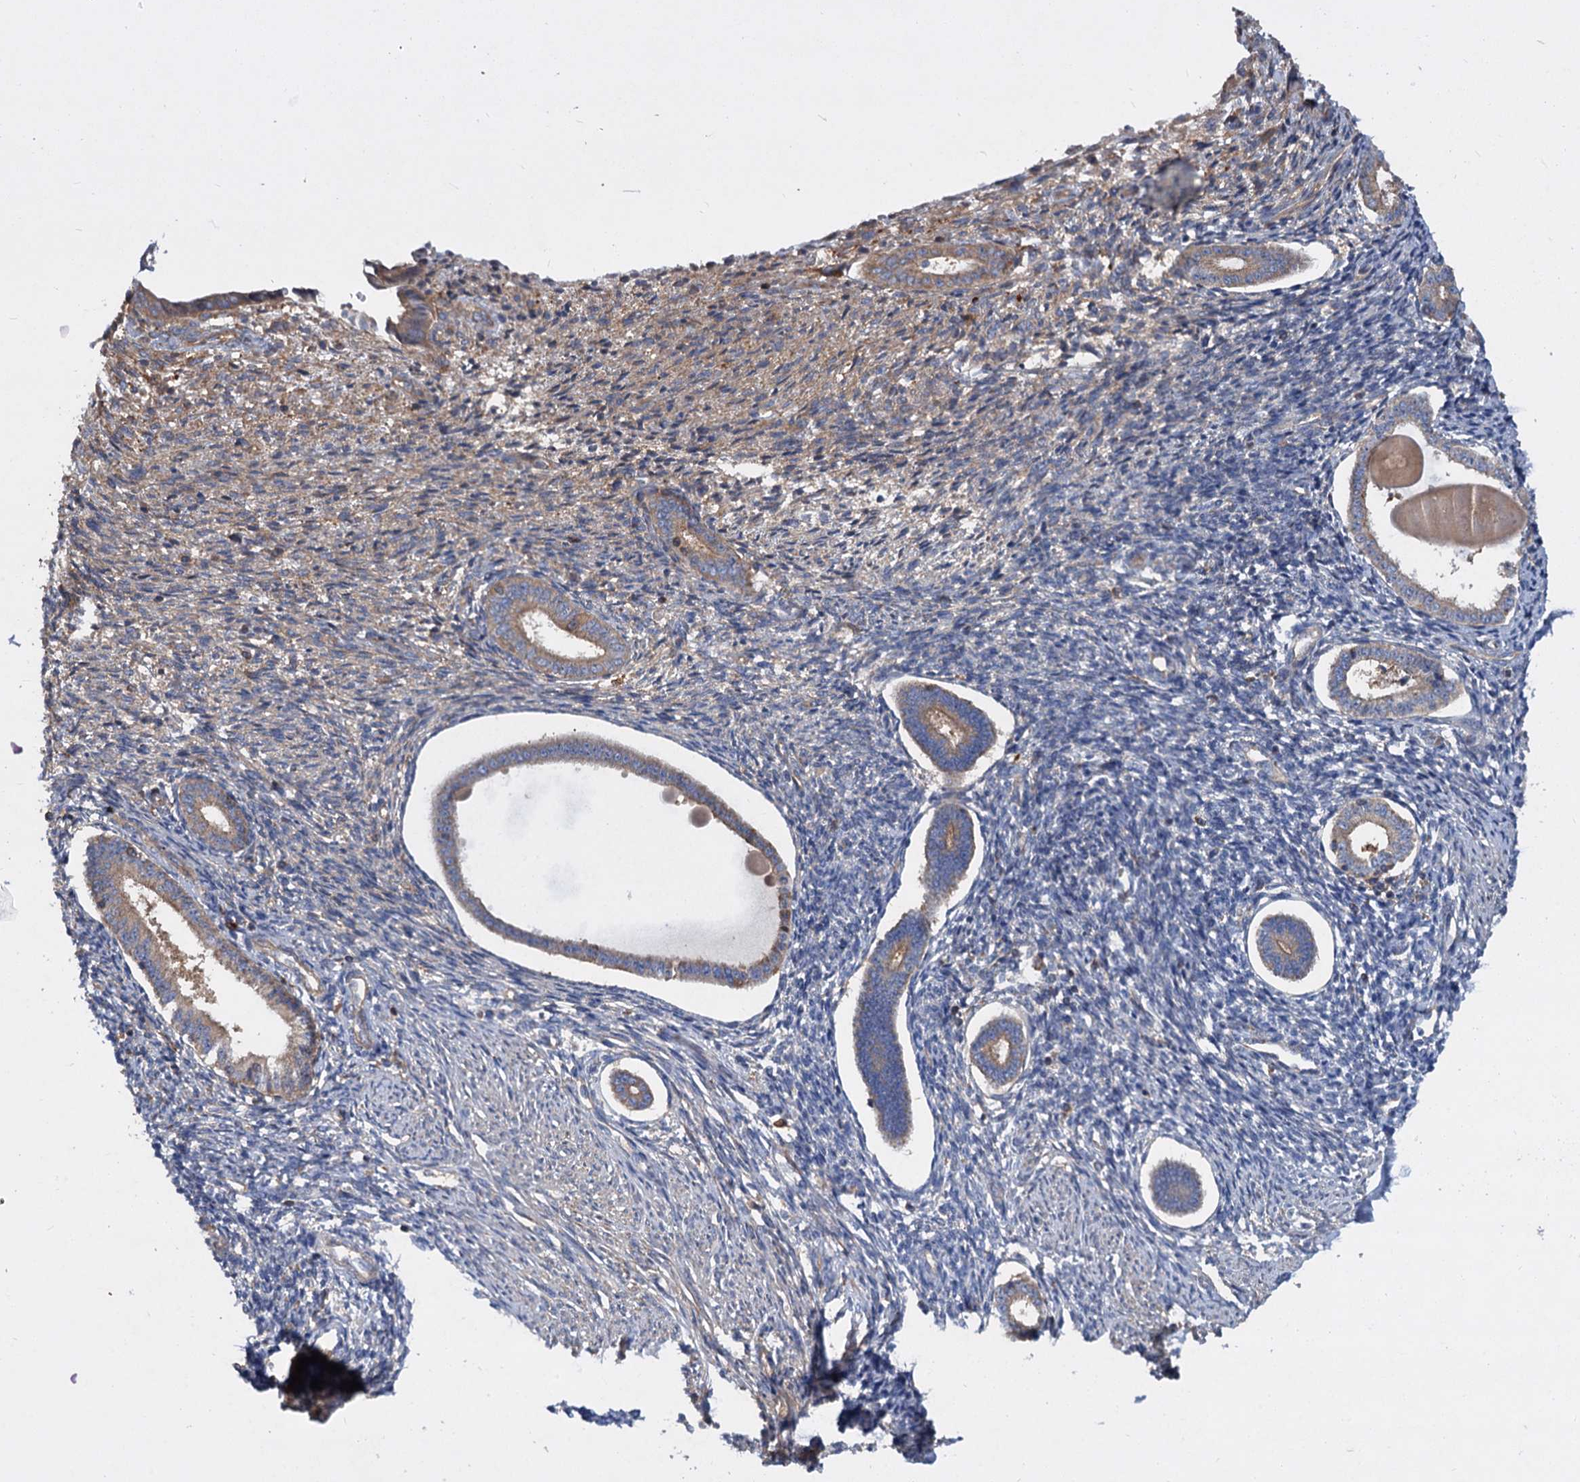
{"staining": {"intensity": "weak", "quantity": "<25%", "location": "cytoplasmic/membranous"}, "tissue": "endometrium", "cell_type": "Cells in endometrial stroma", "image_type": "normal", "snomed": [{"axis": "morphology", "description": "Normal tissue, NOS"}, {"axis": "topography", "description": "Endometrium"}], "caption": "IHC histopathology image of unremarkable human endometrium stained for a protein (brown), which exhibits no staining in cells in endometrial stroma. (DAB immunohistochemistry (IHC), high magnification).", "gene": "ALKBH7", "patient": {"sex": "female", "age": 56}}